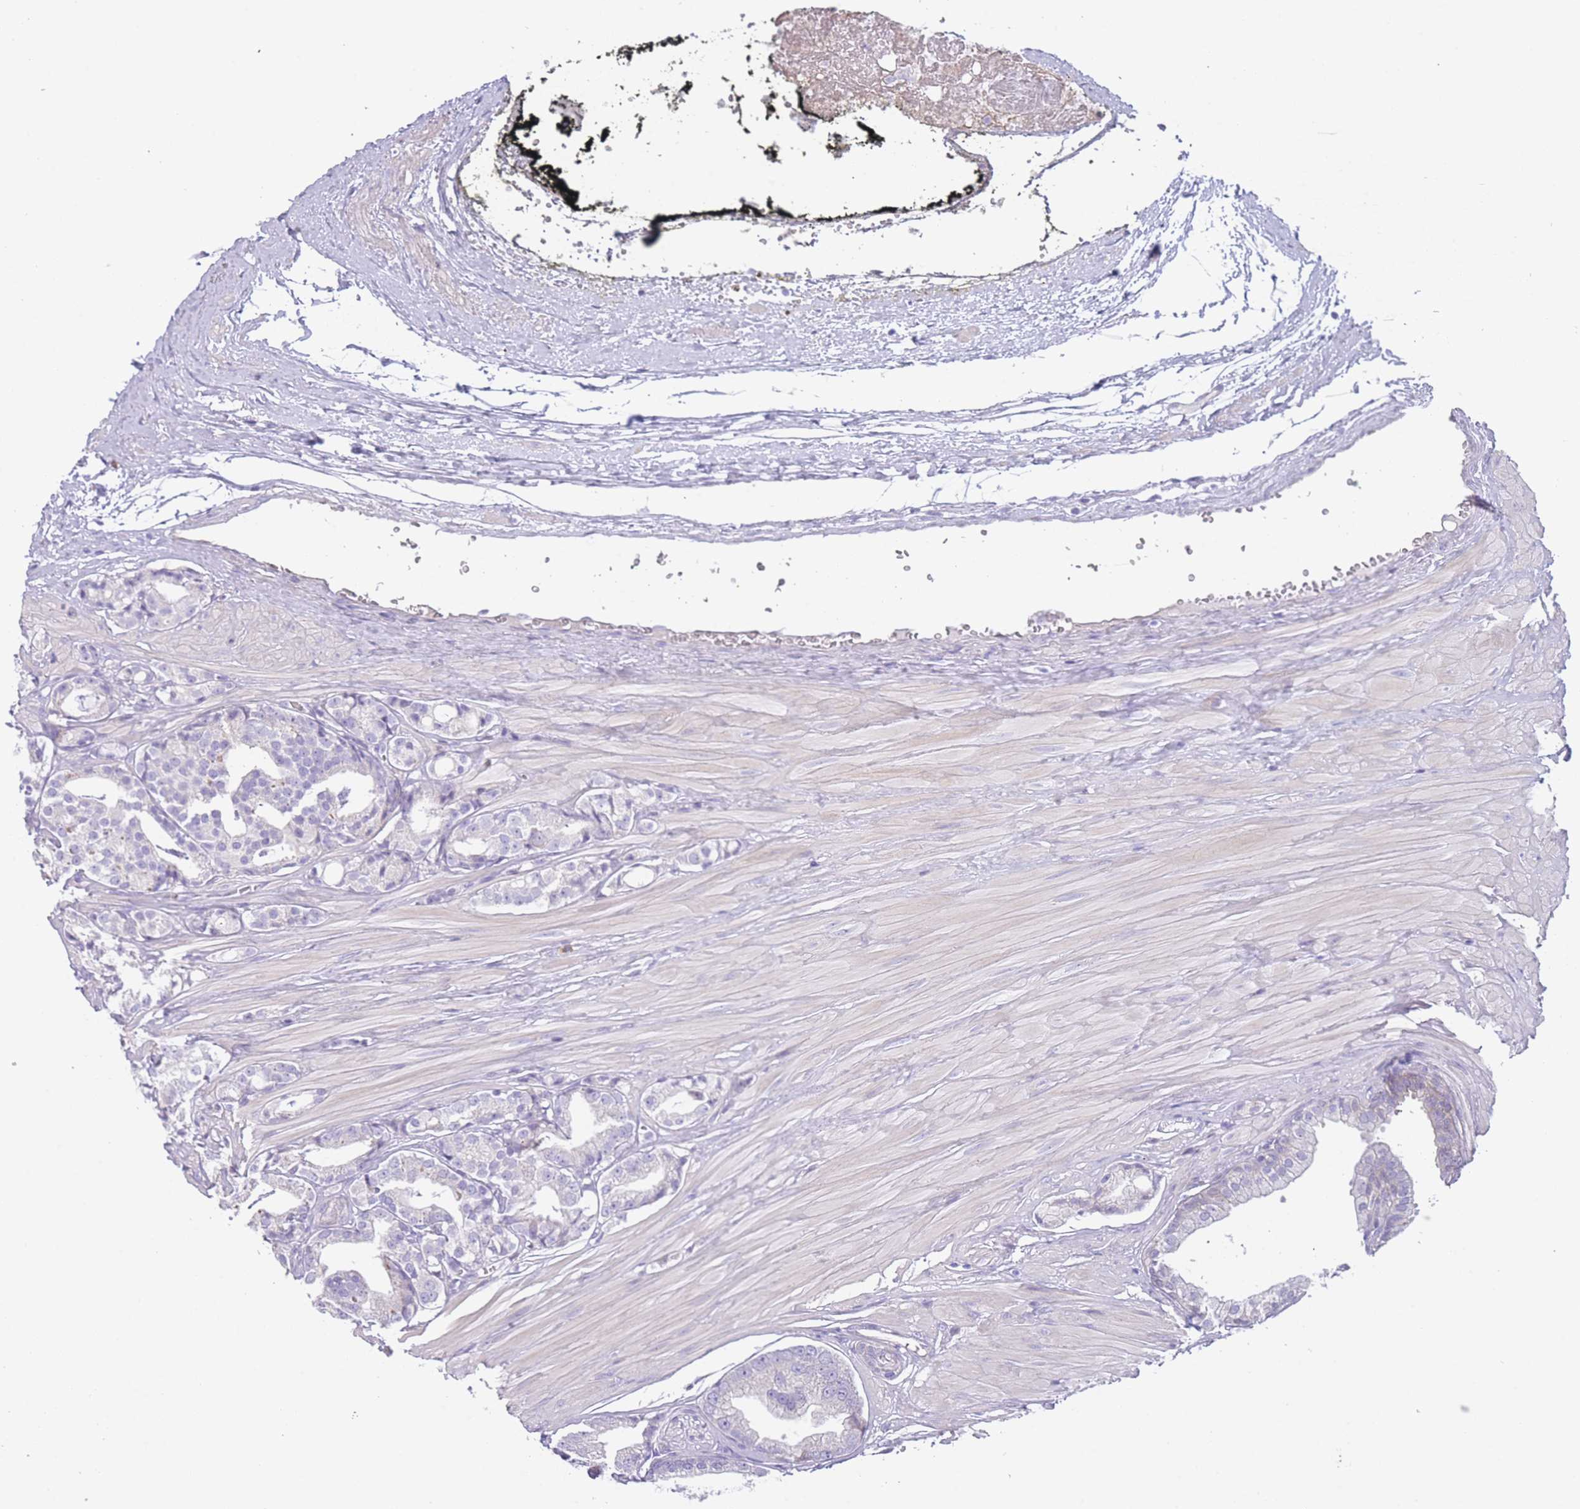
{"staining": {"intensity": "negative", "quantity": "none", "location": "none"}, "tissue": "prostate cancer", "cell_type": "Tumor cells", "image_type": "cancer", "snomed": [{"axis": "morphology", "description": "Adenocarcinoma, High grade"}, {"axis": "topography", "description": "Prostate"}], "caption": "This photomicrograph is of prostate cancer (high-grade adenocarcinoma) stained with IHC to label a protein in brown with the nuclei are counter-stained blue. There is no positivity in tumor cells.", "gene": "IMPG1", "patient": {"sex": "male", "age": 71}}